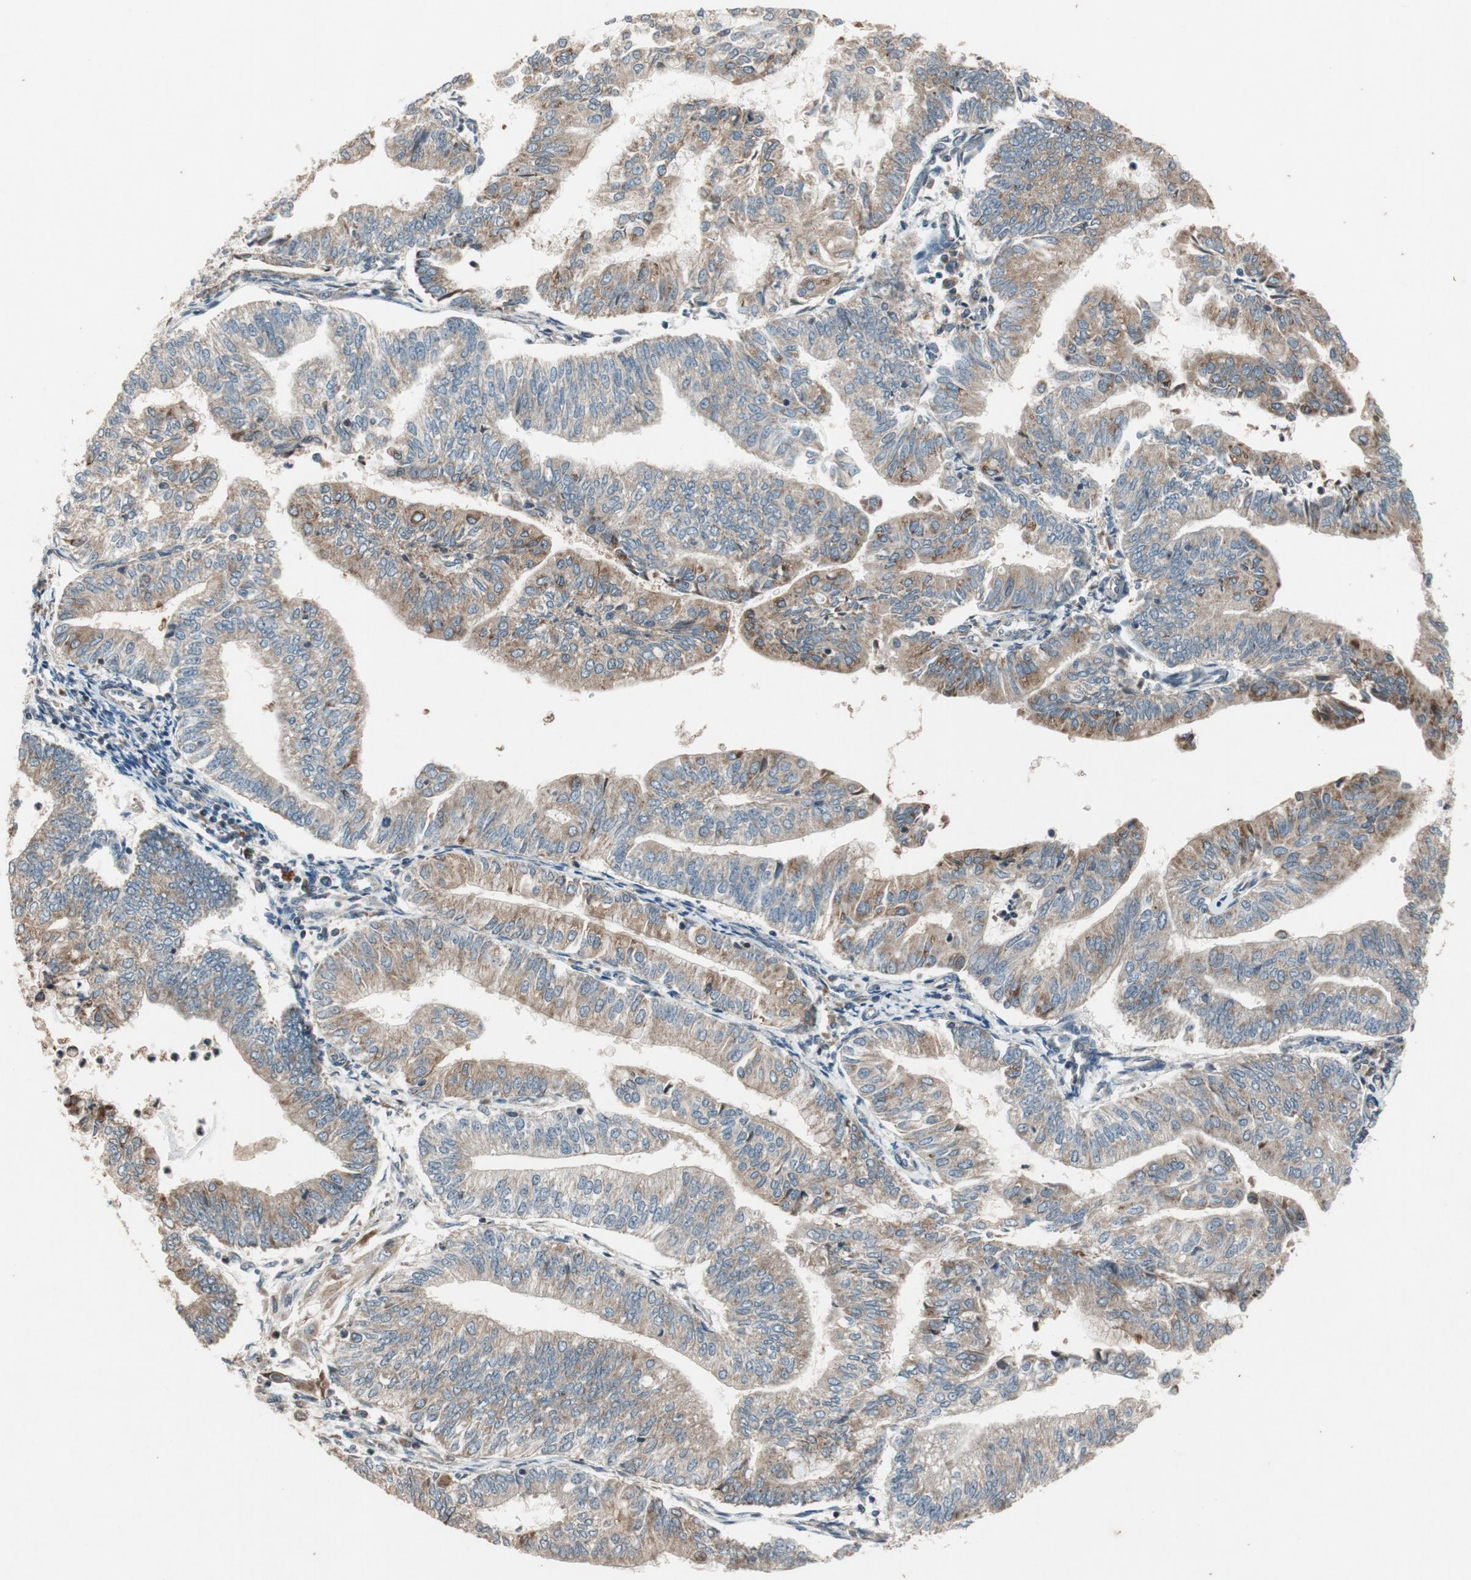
{"staining": {"intensity": "moderate", "quantity": ">75%", "location": "cytoplasmic/membranous"}, "tissue": "endometrial cancer", "cell_type": "Tumor cells", "image_type": "cancer", "snomed": [{"axis": "morphology", "description": "Adenocarcinoma, NOS"}, {"axis": "topography", "description": "Endometrium"}], "caption": "Endometrial adenocarcinoma tissue demonstrates moderate cytoplasmic/membranous expression in about >75% of tumor cells (brown staining indicates protein expression, while blue staining denotes nuclei).", "gene": "ATP2C1", "patient": {"sex": "female", "age": 59}}